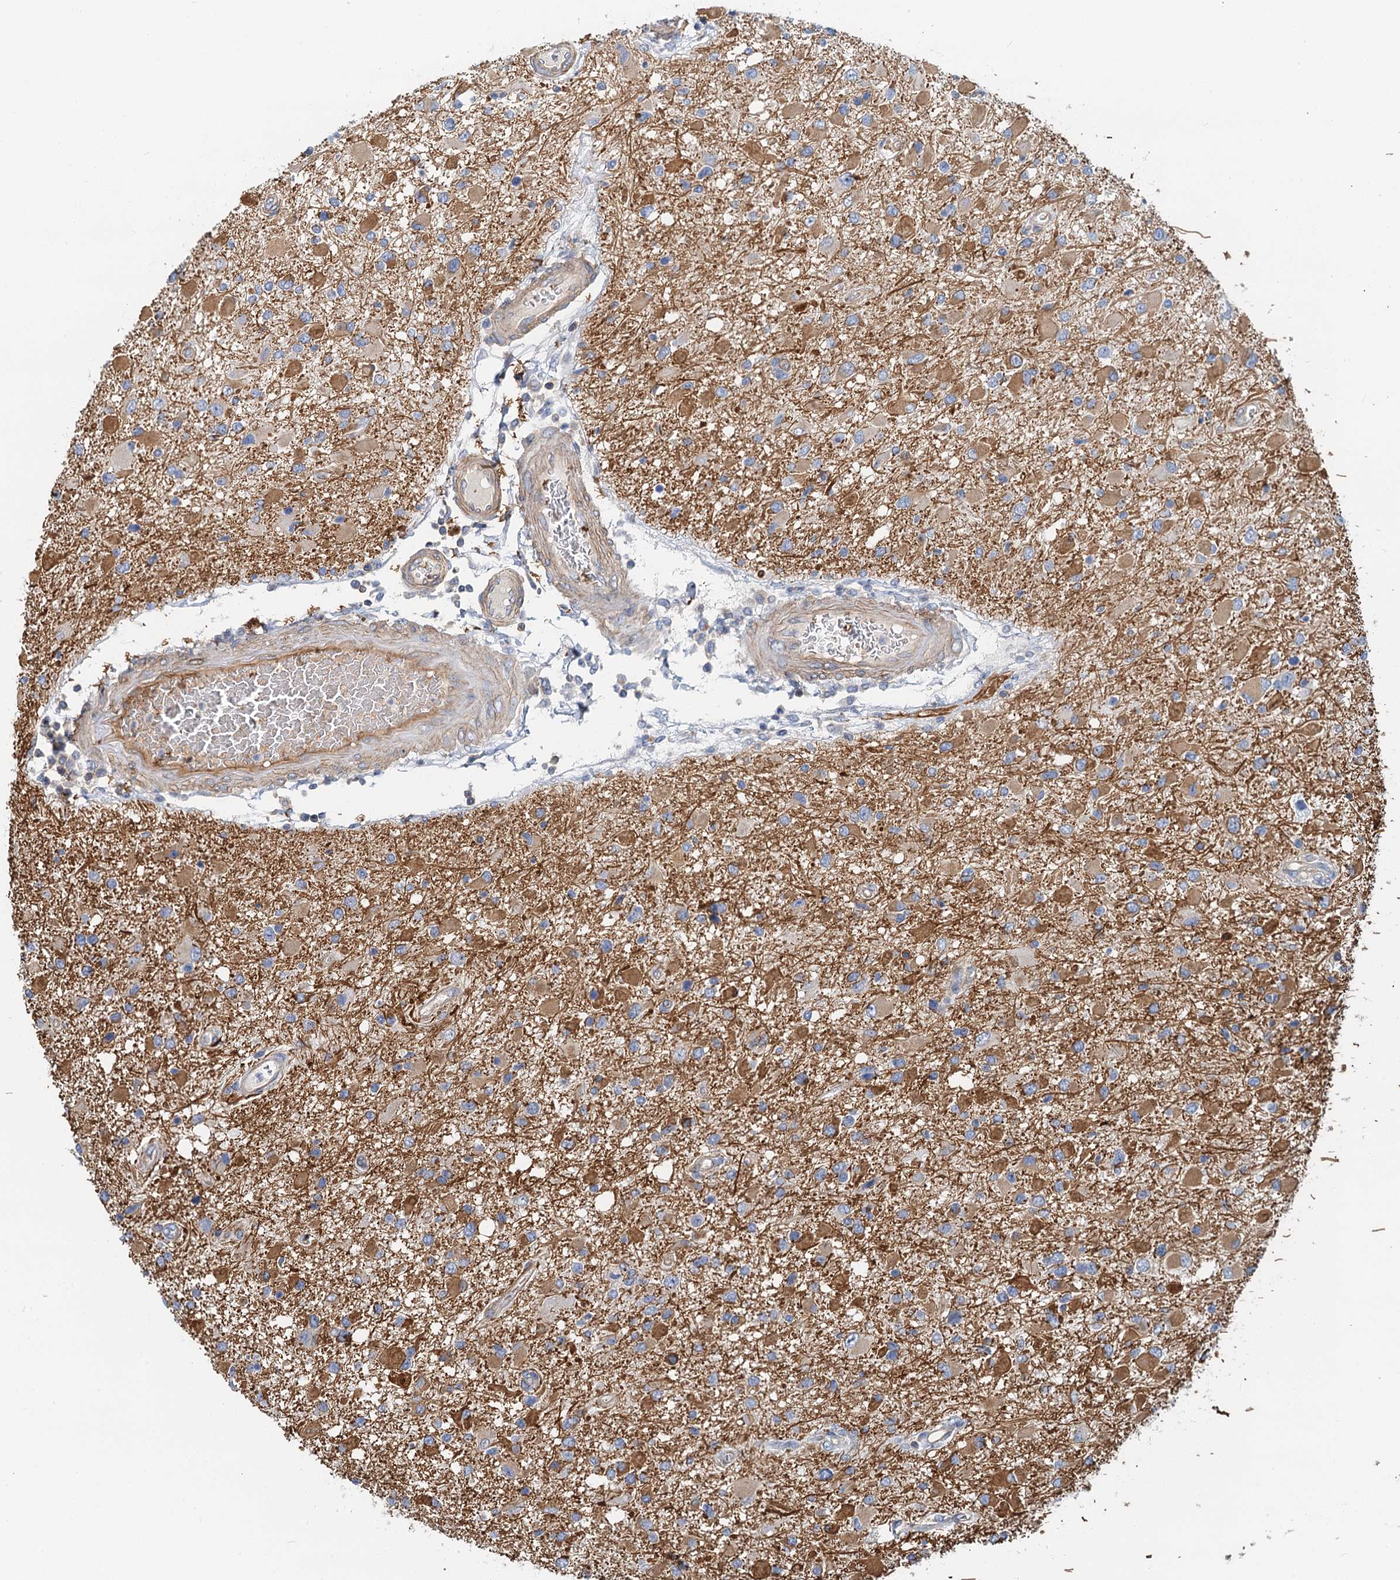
{"staining": {"intensity": "moderate", "quantity": "25%-75%", "location": "cytoplasmic/membranous"}, "tissue": "glioma", "cell_type": "Tumor cells", "image_type": "cancer", "snomed": [{"axis": "morphology", "description": "Glioma, malignant, High grade"}, {"axis": "topography", "description": "Brain"}], "caption": "The photomicrograph exhibits immunohistochemical staining of malignant glioma (high-grade). There is moderate cytoplasmic/membranous expression is appreciated in approximately 25%-75% of tumor cells.", "gene": "ROGDI", "patient": {"sex": "male", "age": 53}}